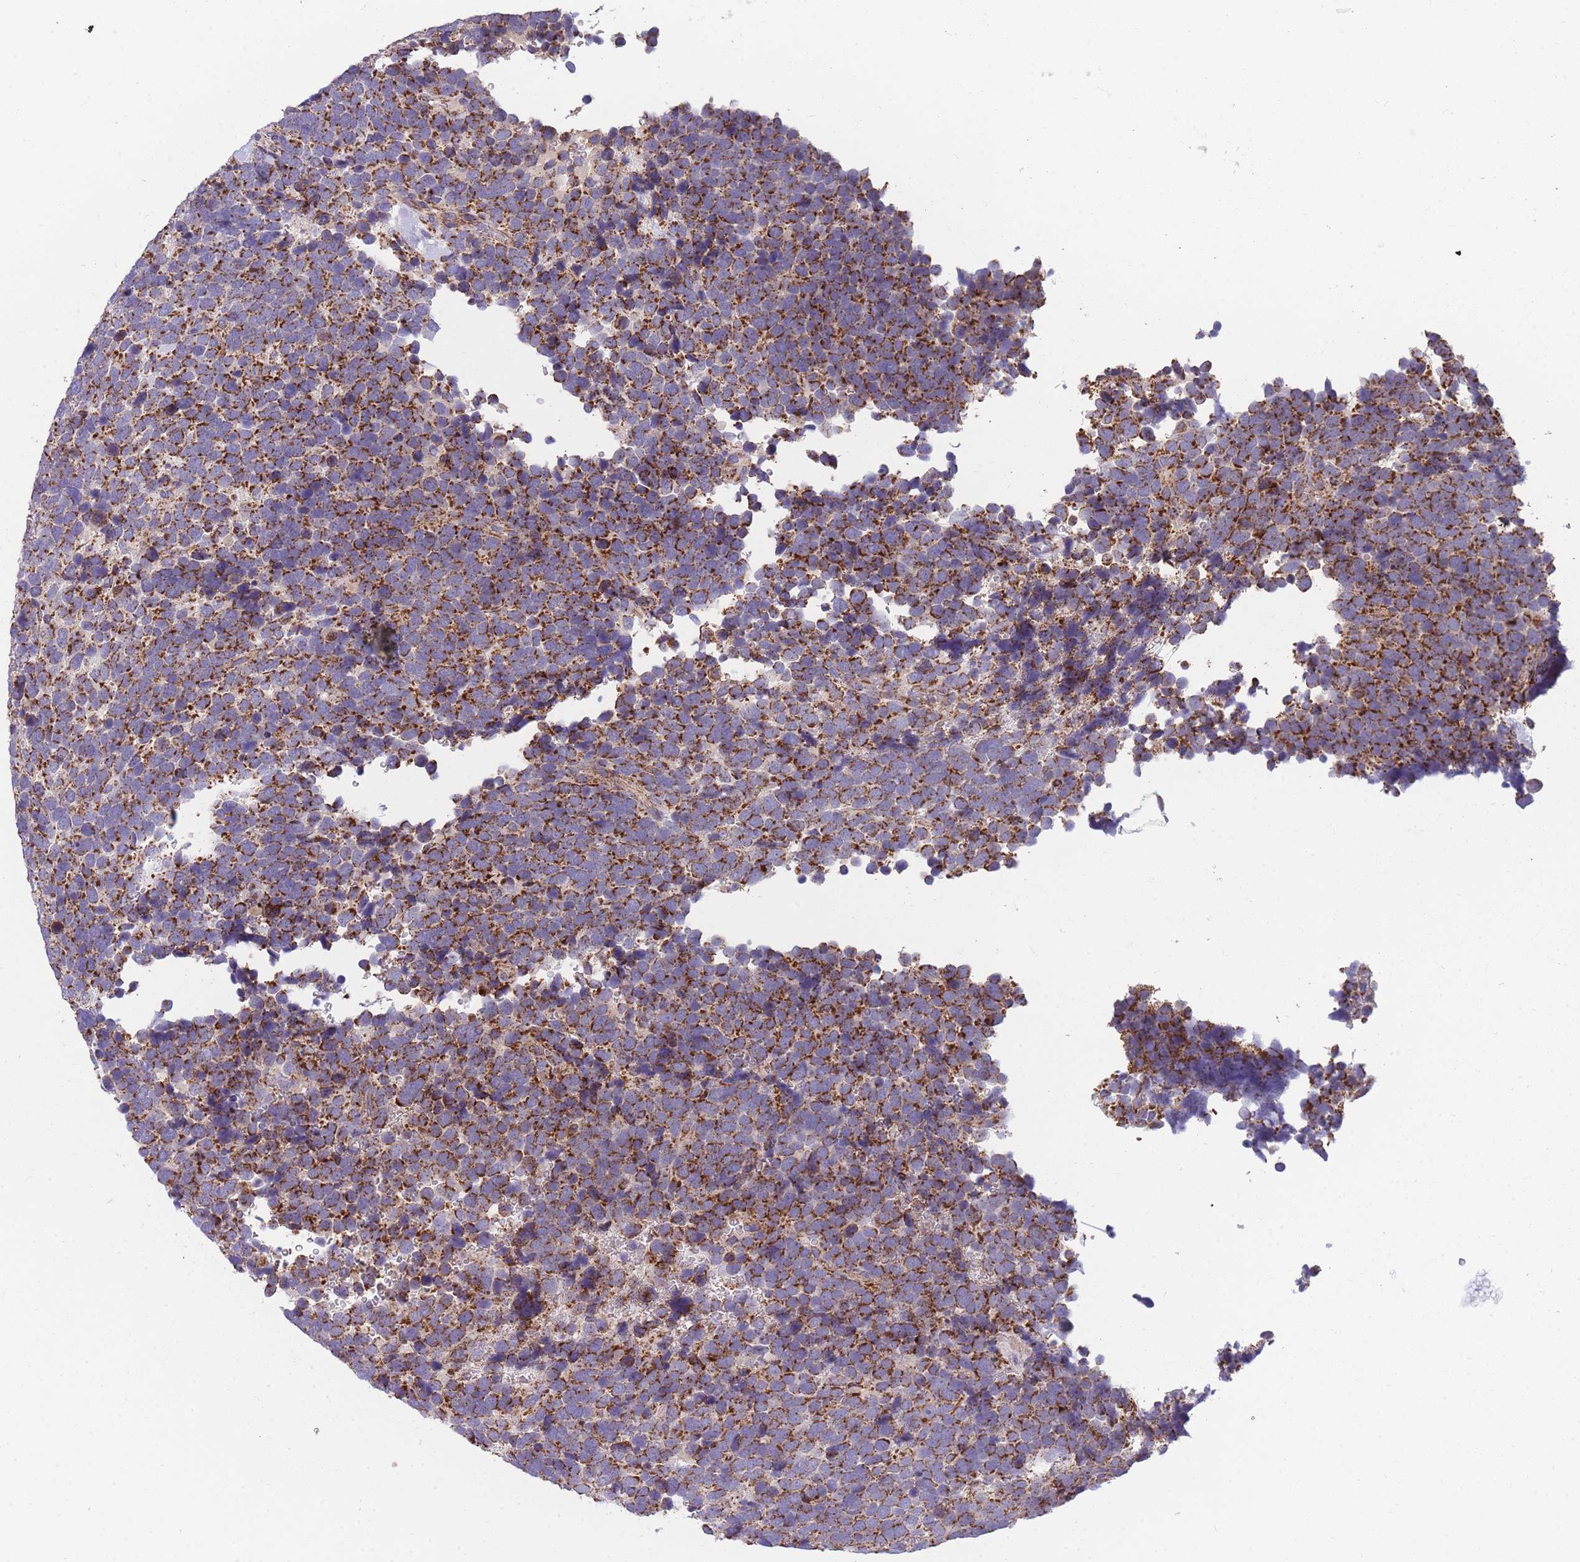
{"staining": {"intensity": "strong", "quantity": ">75%", "location": "cytoplasmic/membranous"}, "tissue": "urothelial cancer", "cell_type": "Tumor cells", "image_type": "cancer", "snomed": [{"axis": "morphology", "description": "Urothelial carcinoma, High grade"}, {"axis": "topography", "description": "Urinary bladder"}], "caption": "This histopathology image demonstrates high-grade urothelial carcinoma stained with immunohistochemistry (IHC) to label a protein in brown. The cytoplasmic/membranous of tumor cells show strong positivity for the protein. Nuclei are counter-stained blue.", "gene": "MRPS11", "patient": {"sex": "female", "age": 82}}